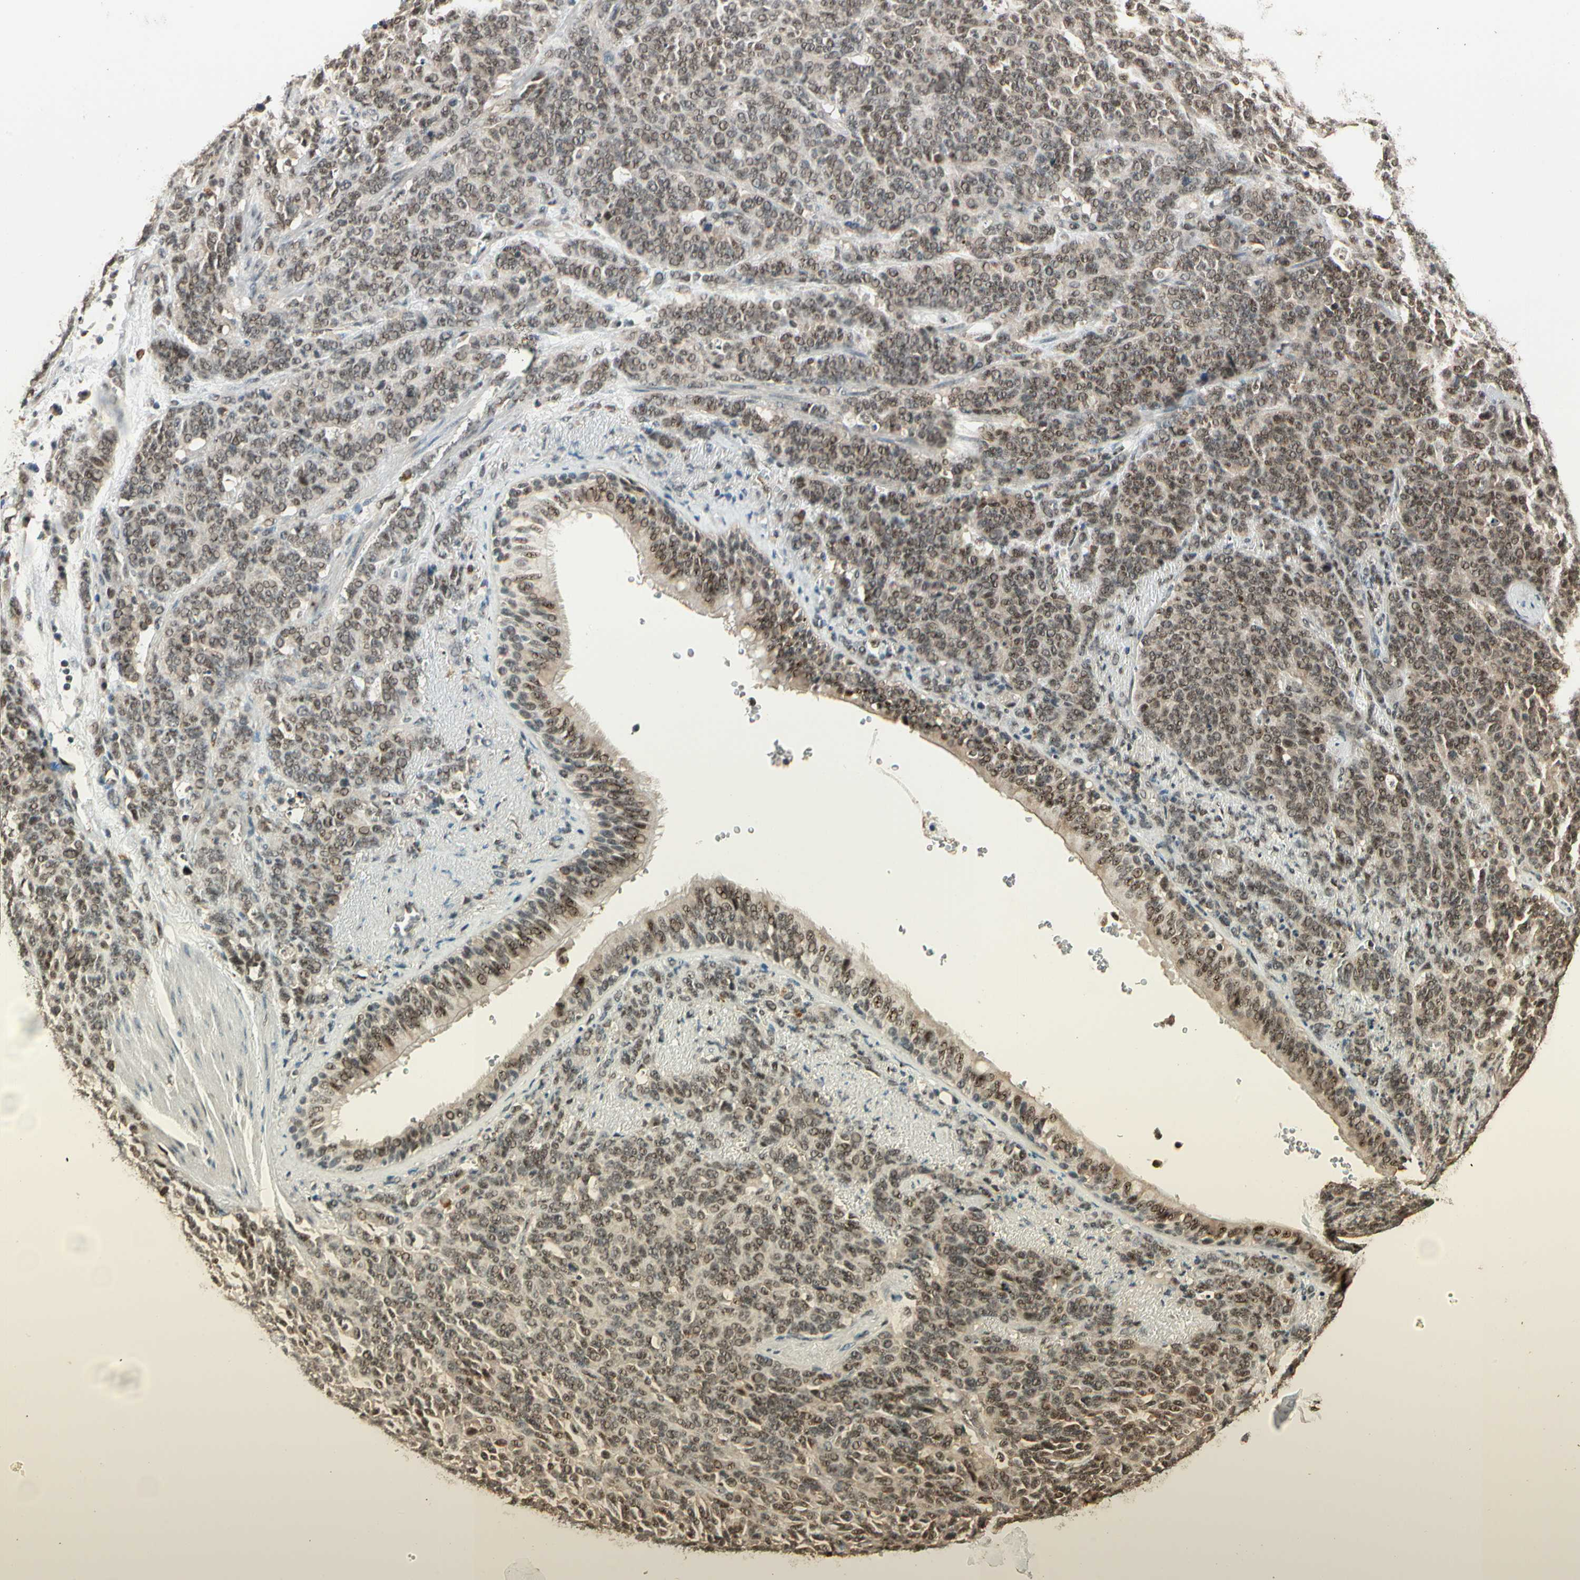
{"staining": {"intensity": "moderate", "quantity": ">75%", "location": "cytoplasmic/membranous,nuclear"}, "tissue": "lung cancer", "cell_type": "Tumor cells", "image_type": "cancer", "snomed": [{"axis": "morphology", "description": "Neoplasm, malignant, NOS"}, {"axis": "topography", "description": "Lung"}], "caption": "Immunohistochemistry (IHC) micrograph of human neoplasm (malignant) (lung) stained for a protein (brown), which shows medium levels of moderate cytoplasmic/membranous and nuclear staining in about >75% of tumor cells.", "gene": "RBM25", "patient": {"sex": "female", "age": 58}}